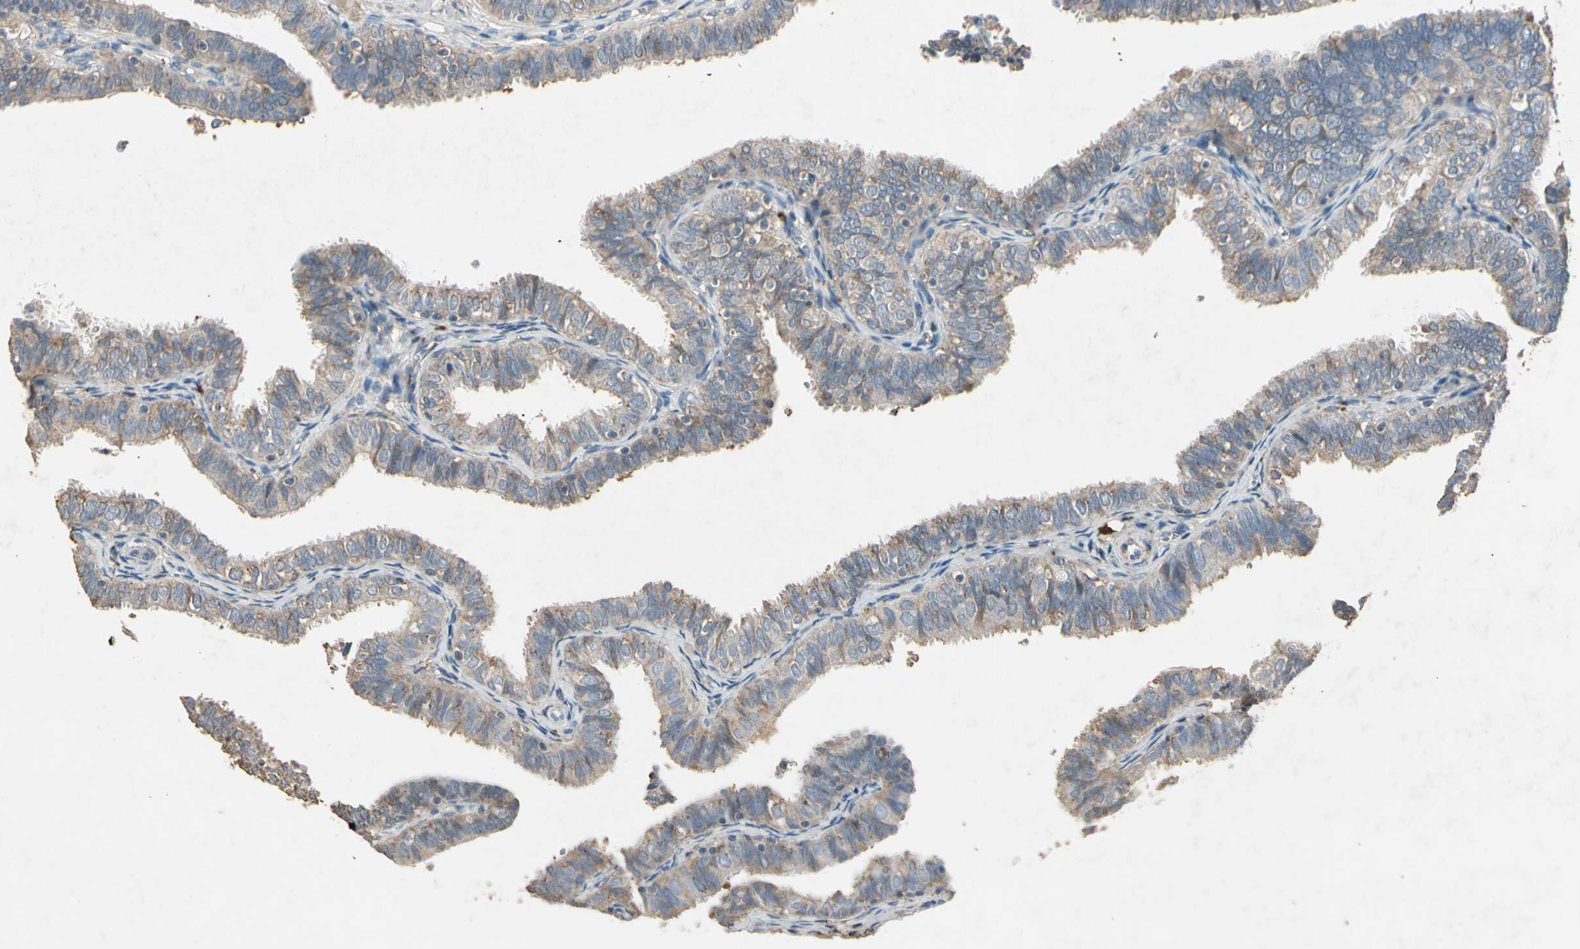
{"staining": {"intensity": "weak", "quantity": ">75%", "location": "cytoplasmic/membranous"}, "tissue": "fallopian tube", "cell_type": "Glandular cells", "image_type": "normal", "snomed": [{"axis": "morphology", "description": "Normal tissue, NOS"}, {"axis": "topography", "description": "Fallopian tube"}], "caption": "Immunohistochemical staining of benign fallopian tube reveals >75% levels of weak cytoplasmic/membranous protein expression in about >75% of glandular cells. (DAB (3,3'-diaminobenzidine) IHC with brightfield microscopy, high magnification).", "gene": "GPLD1", "patient": {"sex": "female", "age": 46}}